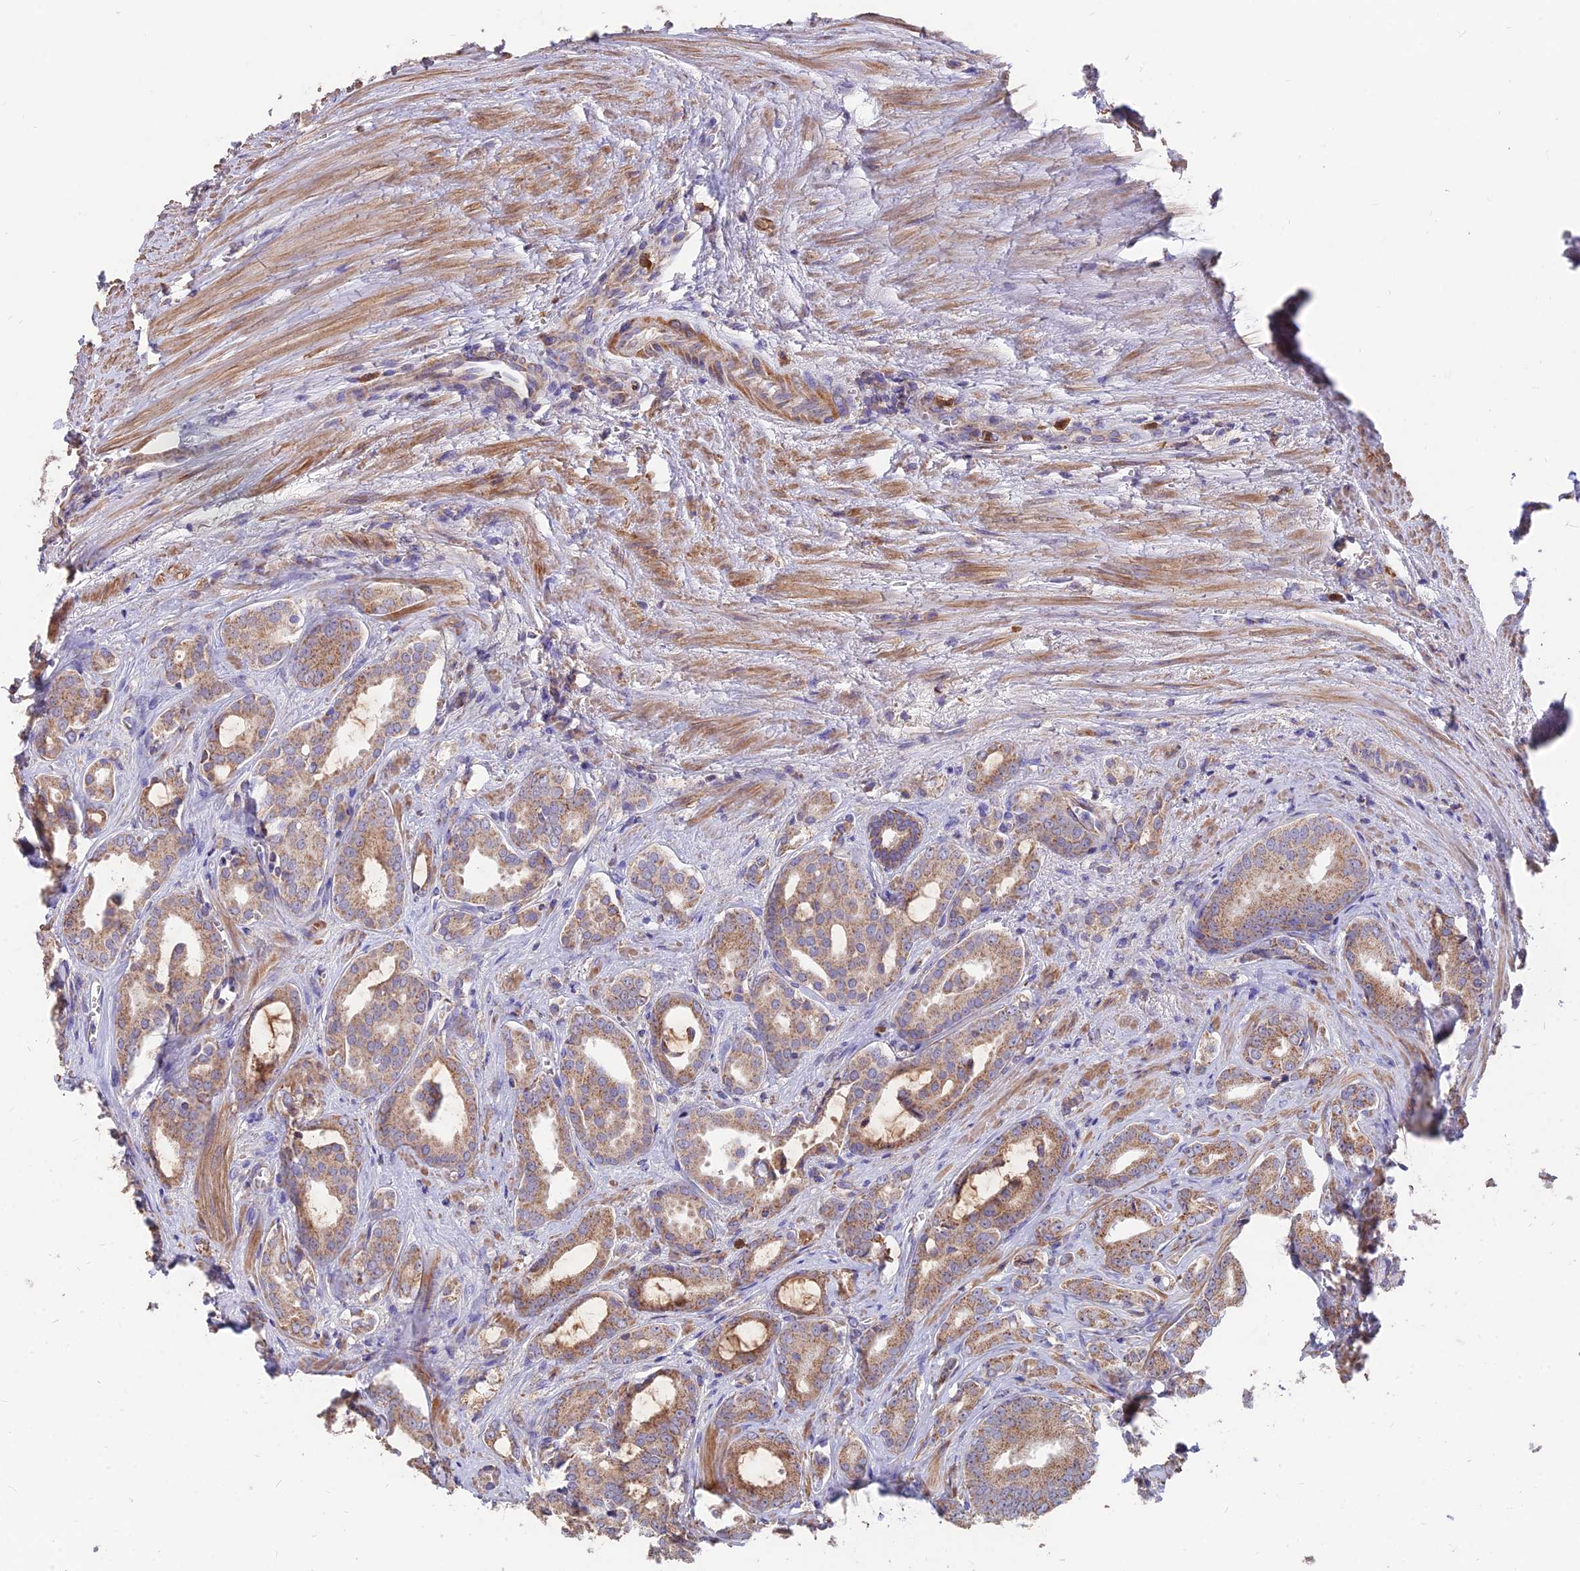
{"staining": {"intensity": "moderate", "quantity": ">75%", "location": "cytoplasmic/membranous"}, "tissue": "prostate cancer", "cell_type": "Tumor cells", "image_type": "cancer", "snomed": [{"axis": "morphology", "description": "Adenocarcinoma, High grade"}, {"axis": "topography", "description": "Prostate"}], "caption": "DAB immunohistochemical staining of human prostate high-grade adenocarcinoma reveals moderate cytoplasmic/membranous protein expression in about >75% of tumor cells. (Brightfield microscopy of DAB IHC at high magnification).", "gene": "IFT22", "patient": {"sex": "male", "age": 72}}